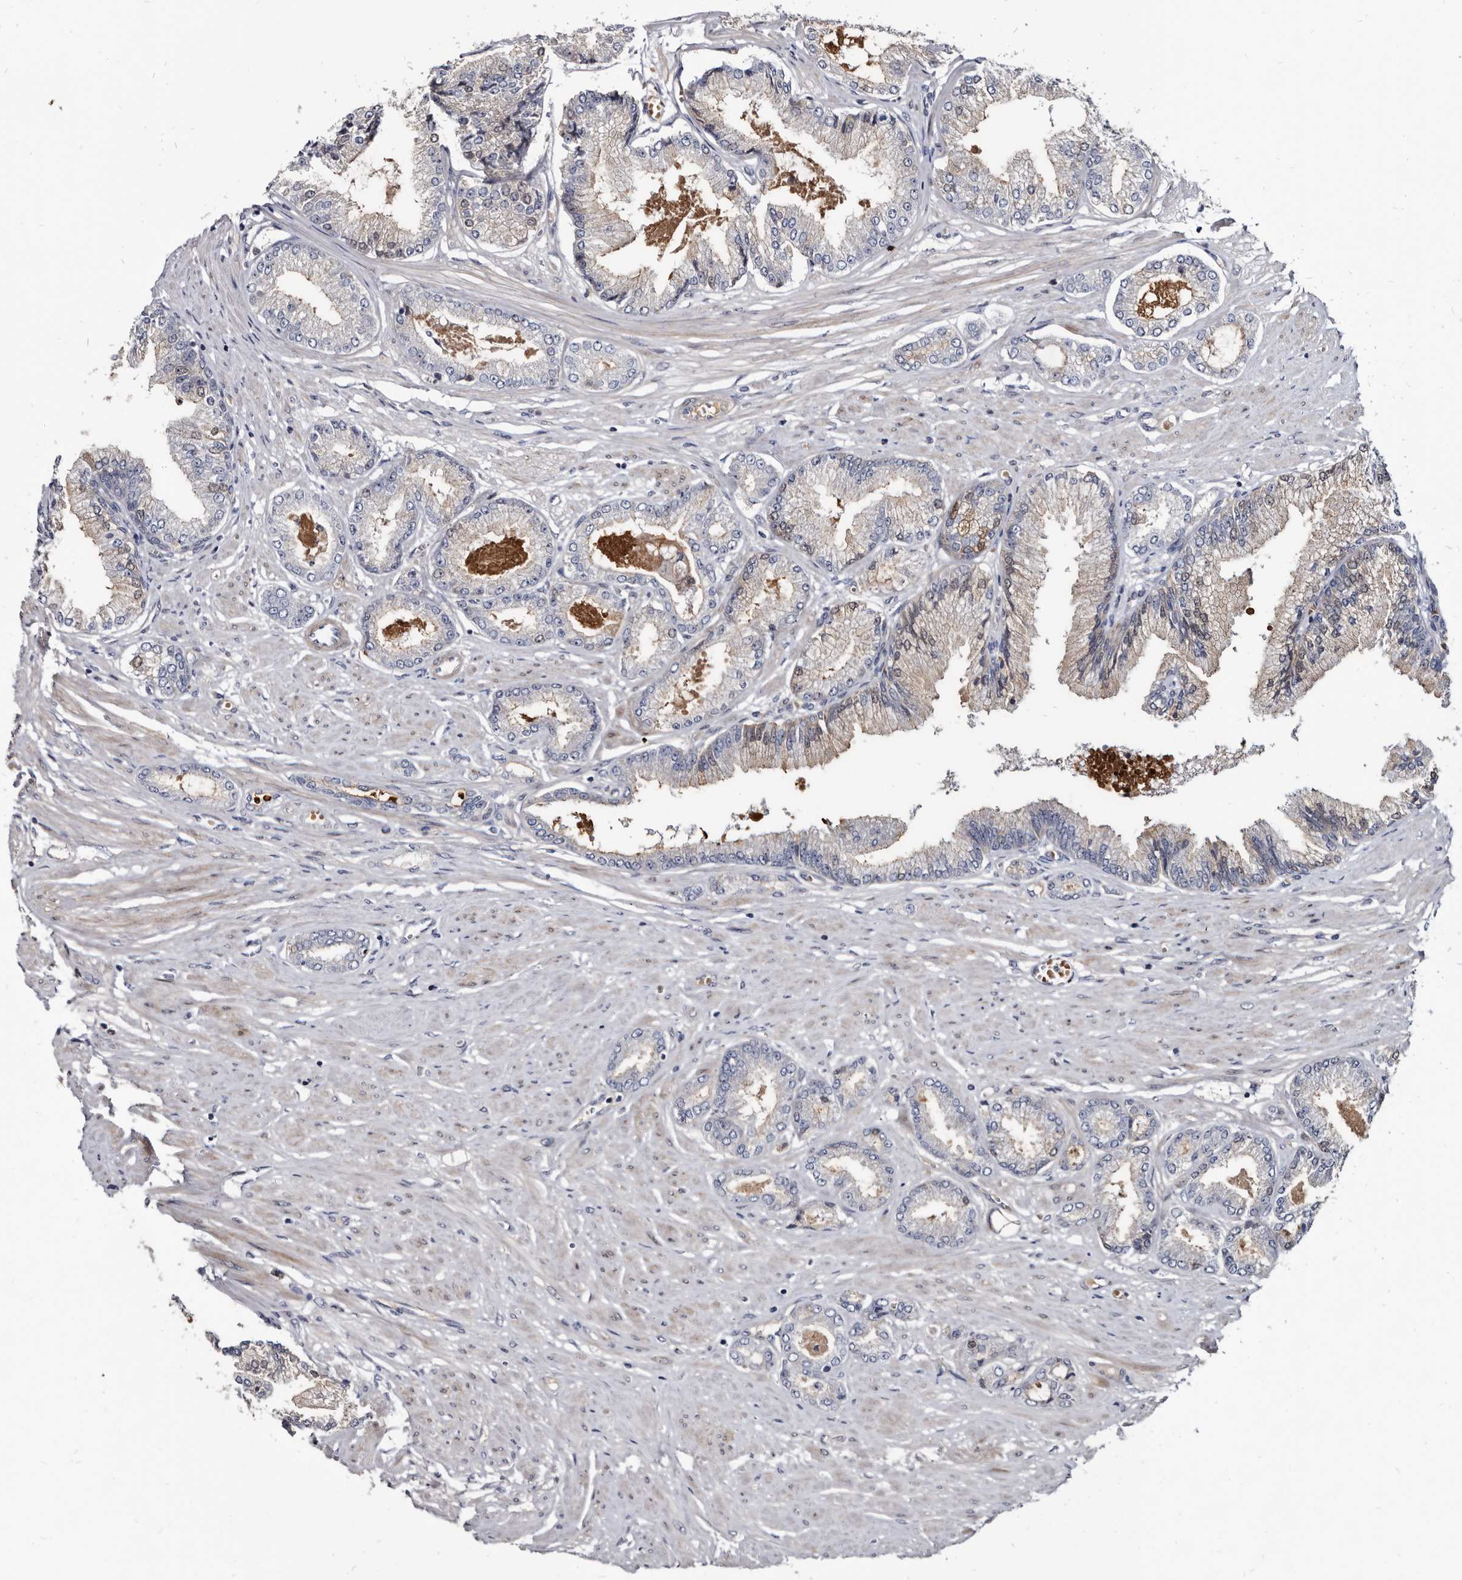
{"staining": {"intensity": "negative", "quantity": "none", "location": "none"}, "tissue": "prostate cancer", "cell_type": "Tumor cells", "image_type": "cancer", "snomed": [{"axis": "morphology", "description": "Adenocarcinoma, Low grade"}, {"axis": "topography", "description": "Prostate"}], "caption": "The micrograph reveals no significant positivity in tumor cells of low-grade adenocarcinoma (prostate).", "gene": "PRSS8", "patient": {"sex": "male", "age": 63}}